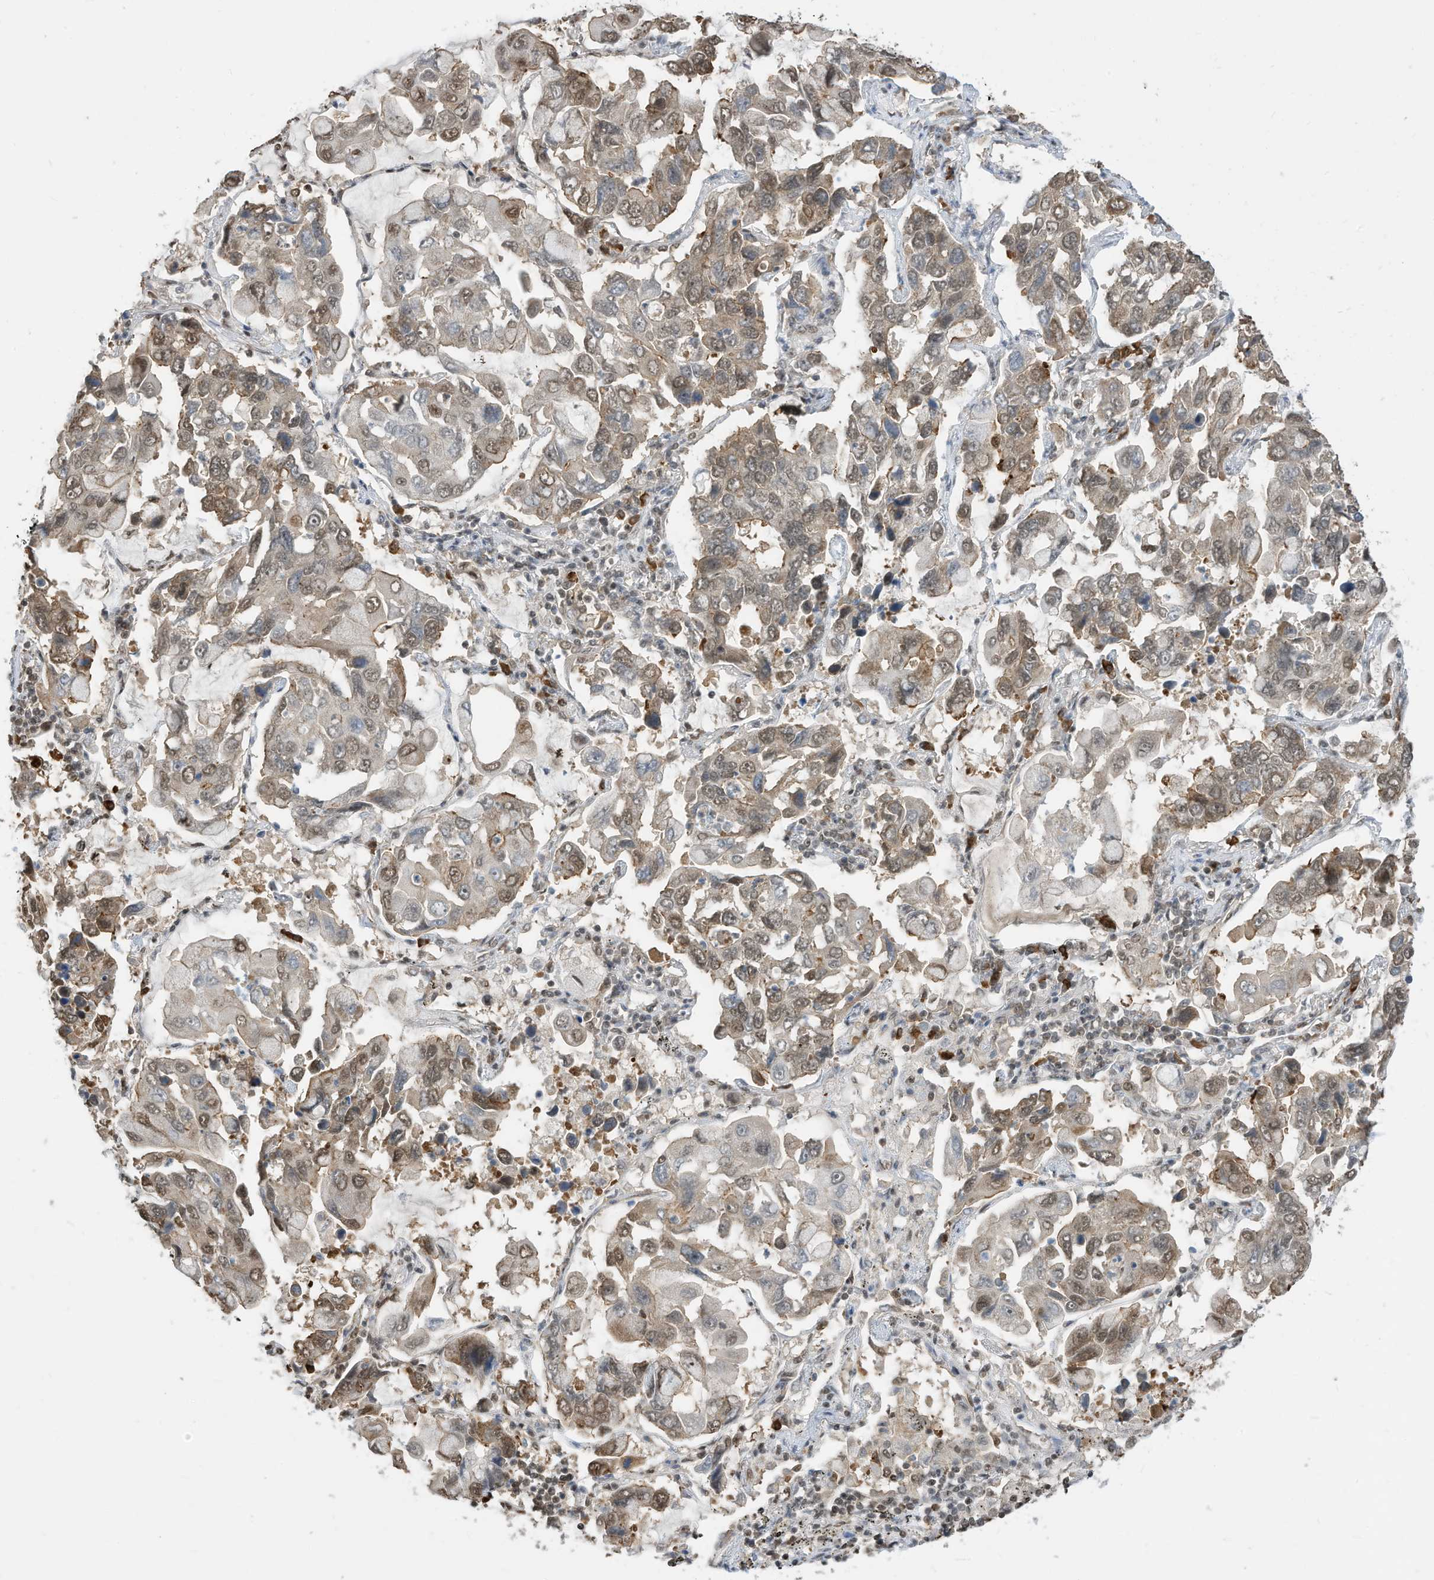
{"staining": {"intensity": "weak", "quantity": ">75%", "location": "nuclear"}, "tissue": "lung cancer", "cell_type": "Tumor cells", "image_type": "cancer", "snomed": [{"axis": "morphology", "description": "Adenocarcinoma, NOS"}, {"axis": "topography", "description": "Lung"}], "caption": "About >75% of tumor cells in lung cancer reveal weak nuclear protein staining as visualized by brown immunohistochemical staining.", "gene": "ZNF195", "patient": {"sex": "male", "age": 64}}